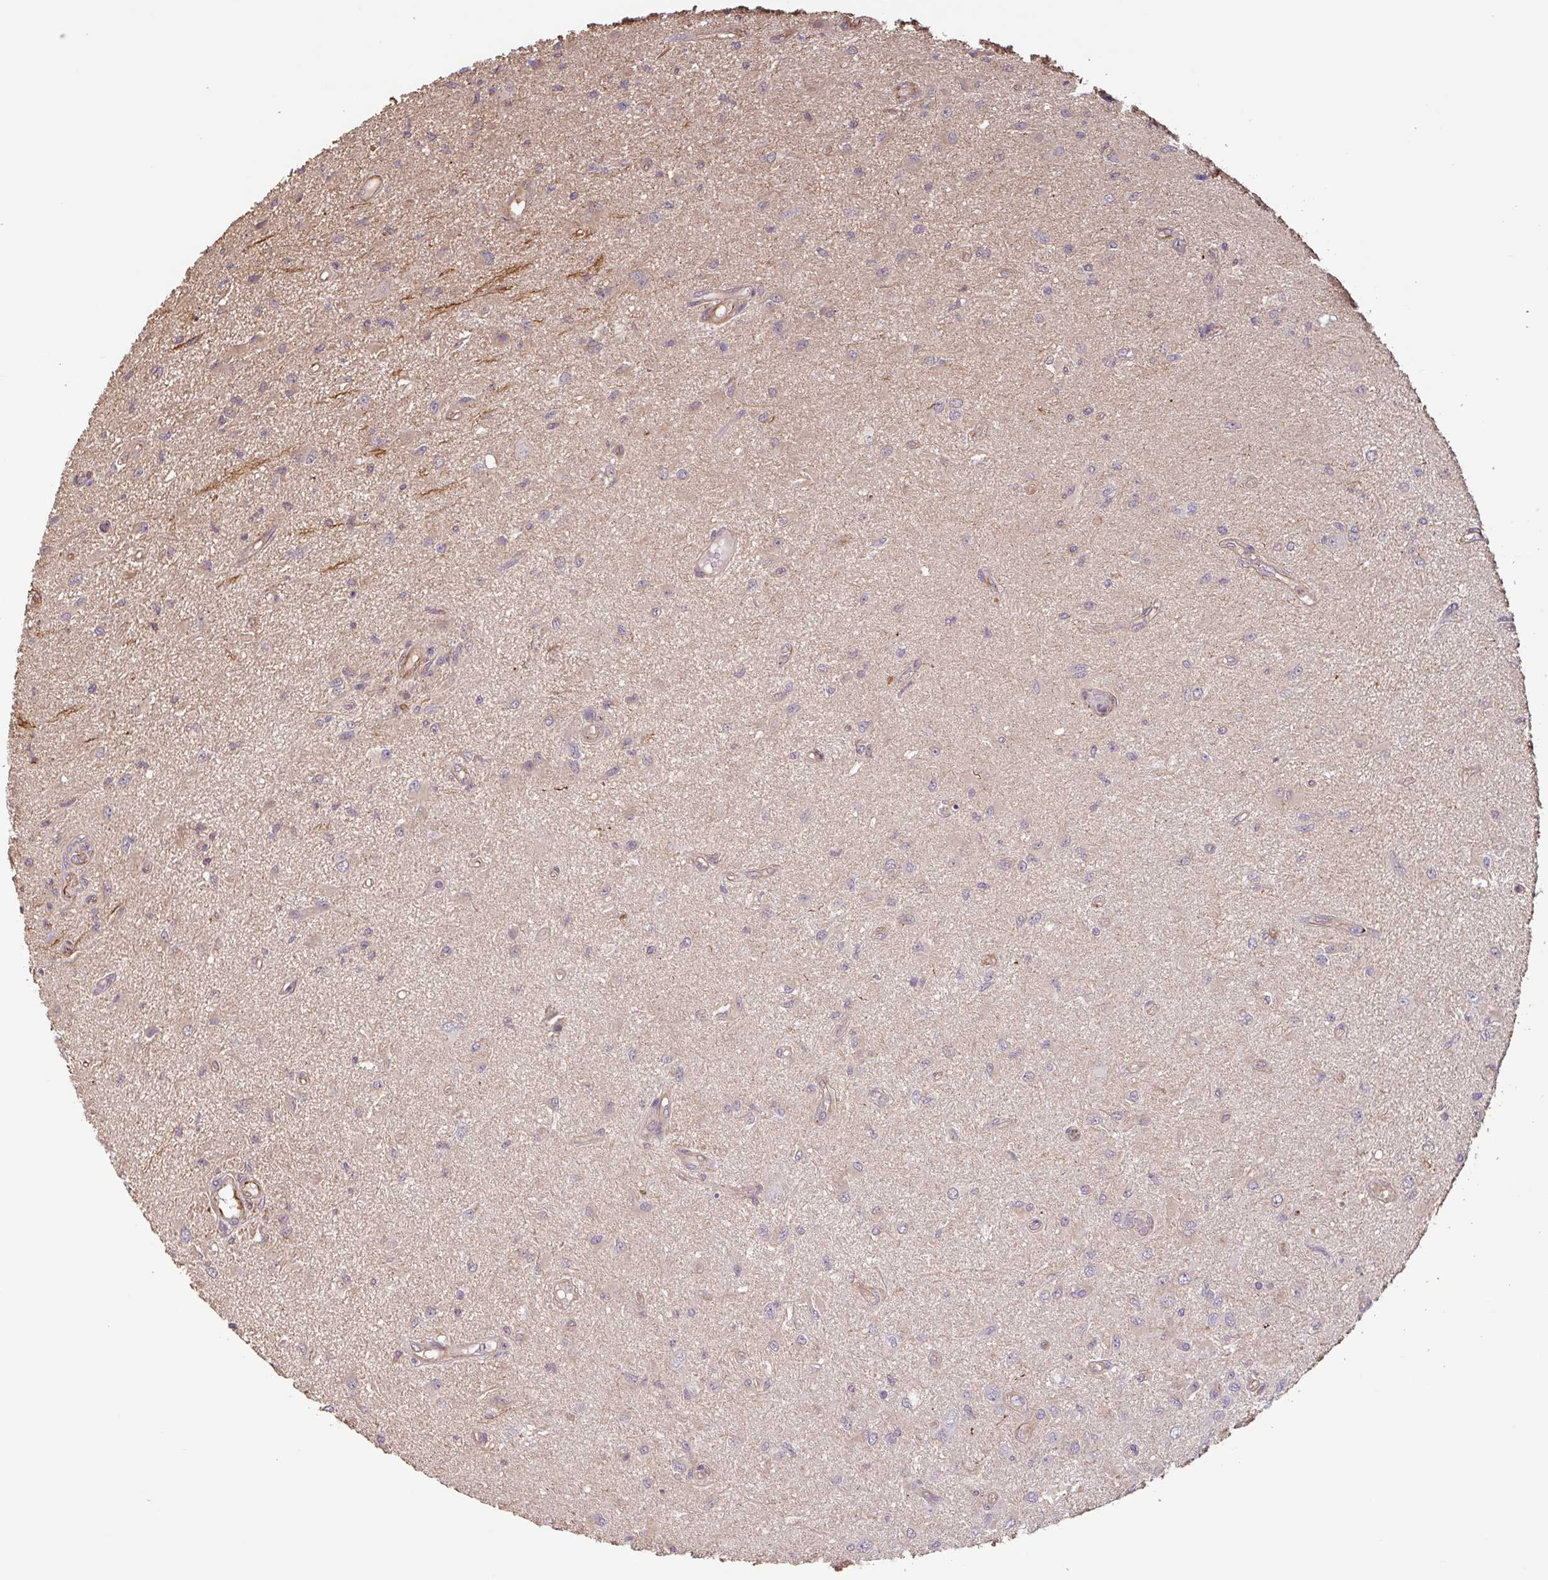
{"staining": {"intensity": "negative", "quantity": "none", "location": "none"}, "tissue": "glioma", "cell_type": "Tumor cells", "image_type": "cancer", "snomed": [{"axis": "morphology", "description": "Glioma, malignant, High grade"}, {"axis": "topography", "description": "Brain"}], "caption": "This is an immunohistochemistry (IHC) photomicrograph of human glioma. There is no staining in tumor cells.", "gene": "ZNF790", "patient": {"sex": "male", "age": 67}}